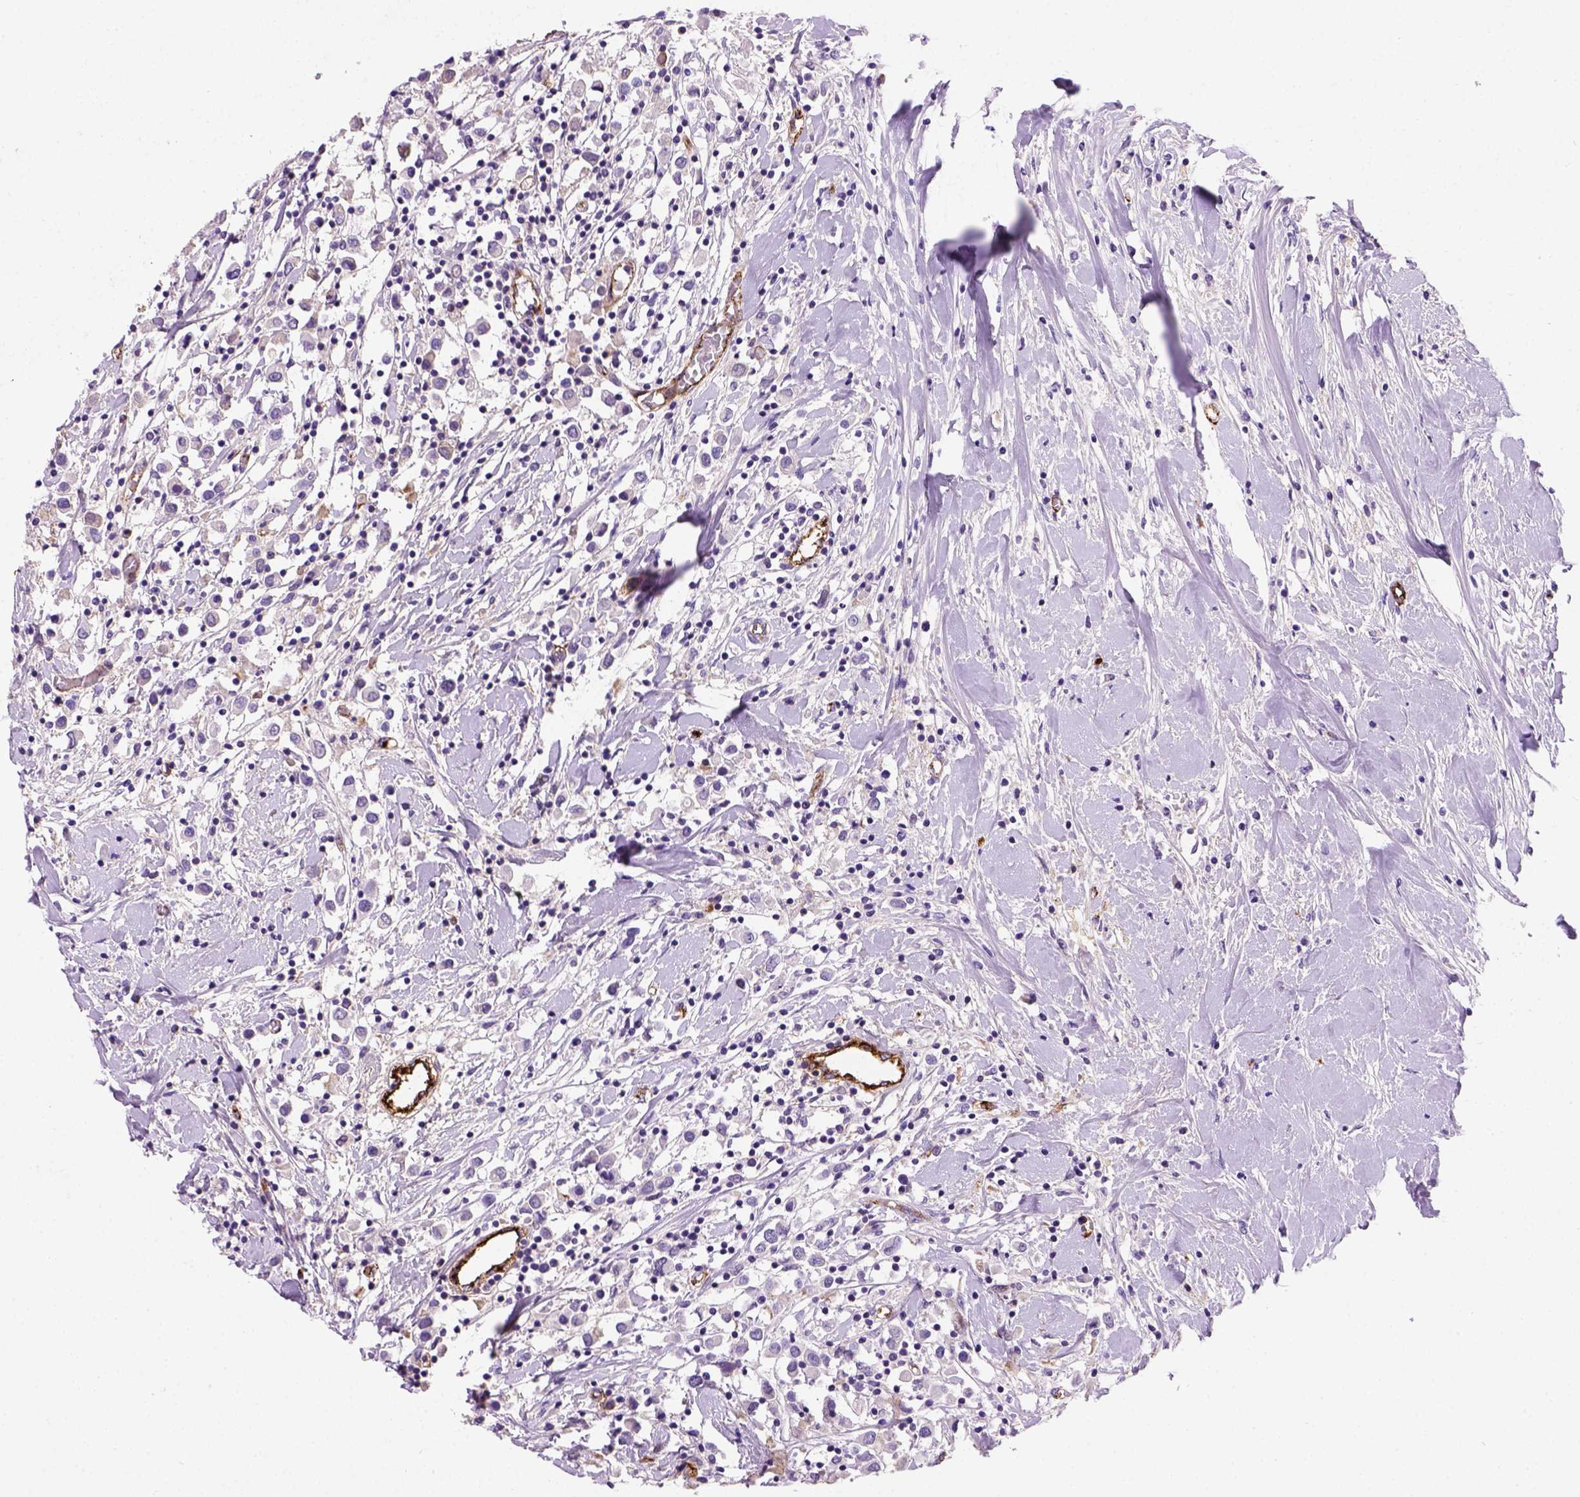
{"staining": {"intensity": "negative", "quantity": "none", "location": "none"}, "tissue": "breast cancer", "cell_type": "Tumor cells", "image_type": "cancer", "snomed": [{"axis": "morphology", "description": "Duct carcinoma"}, {"axis": "topography", "description": "Breast"}], "caption": "Invasive ductal carcinoma (breast) stained for a protein using immunohistochemistry exhibits no staining tumor cells.", "gene": "VWF", "patient": {"sex": "female", "age": 61}}